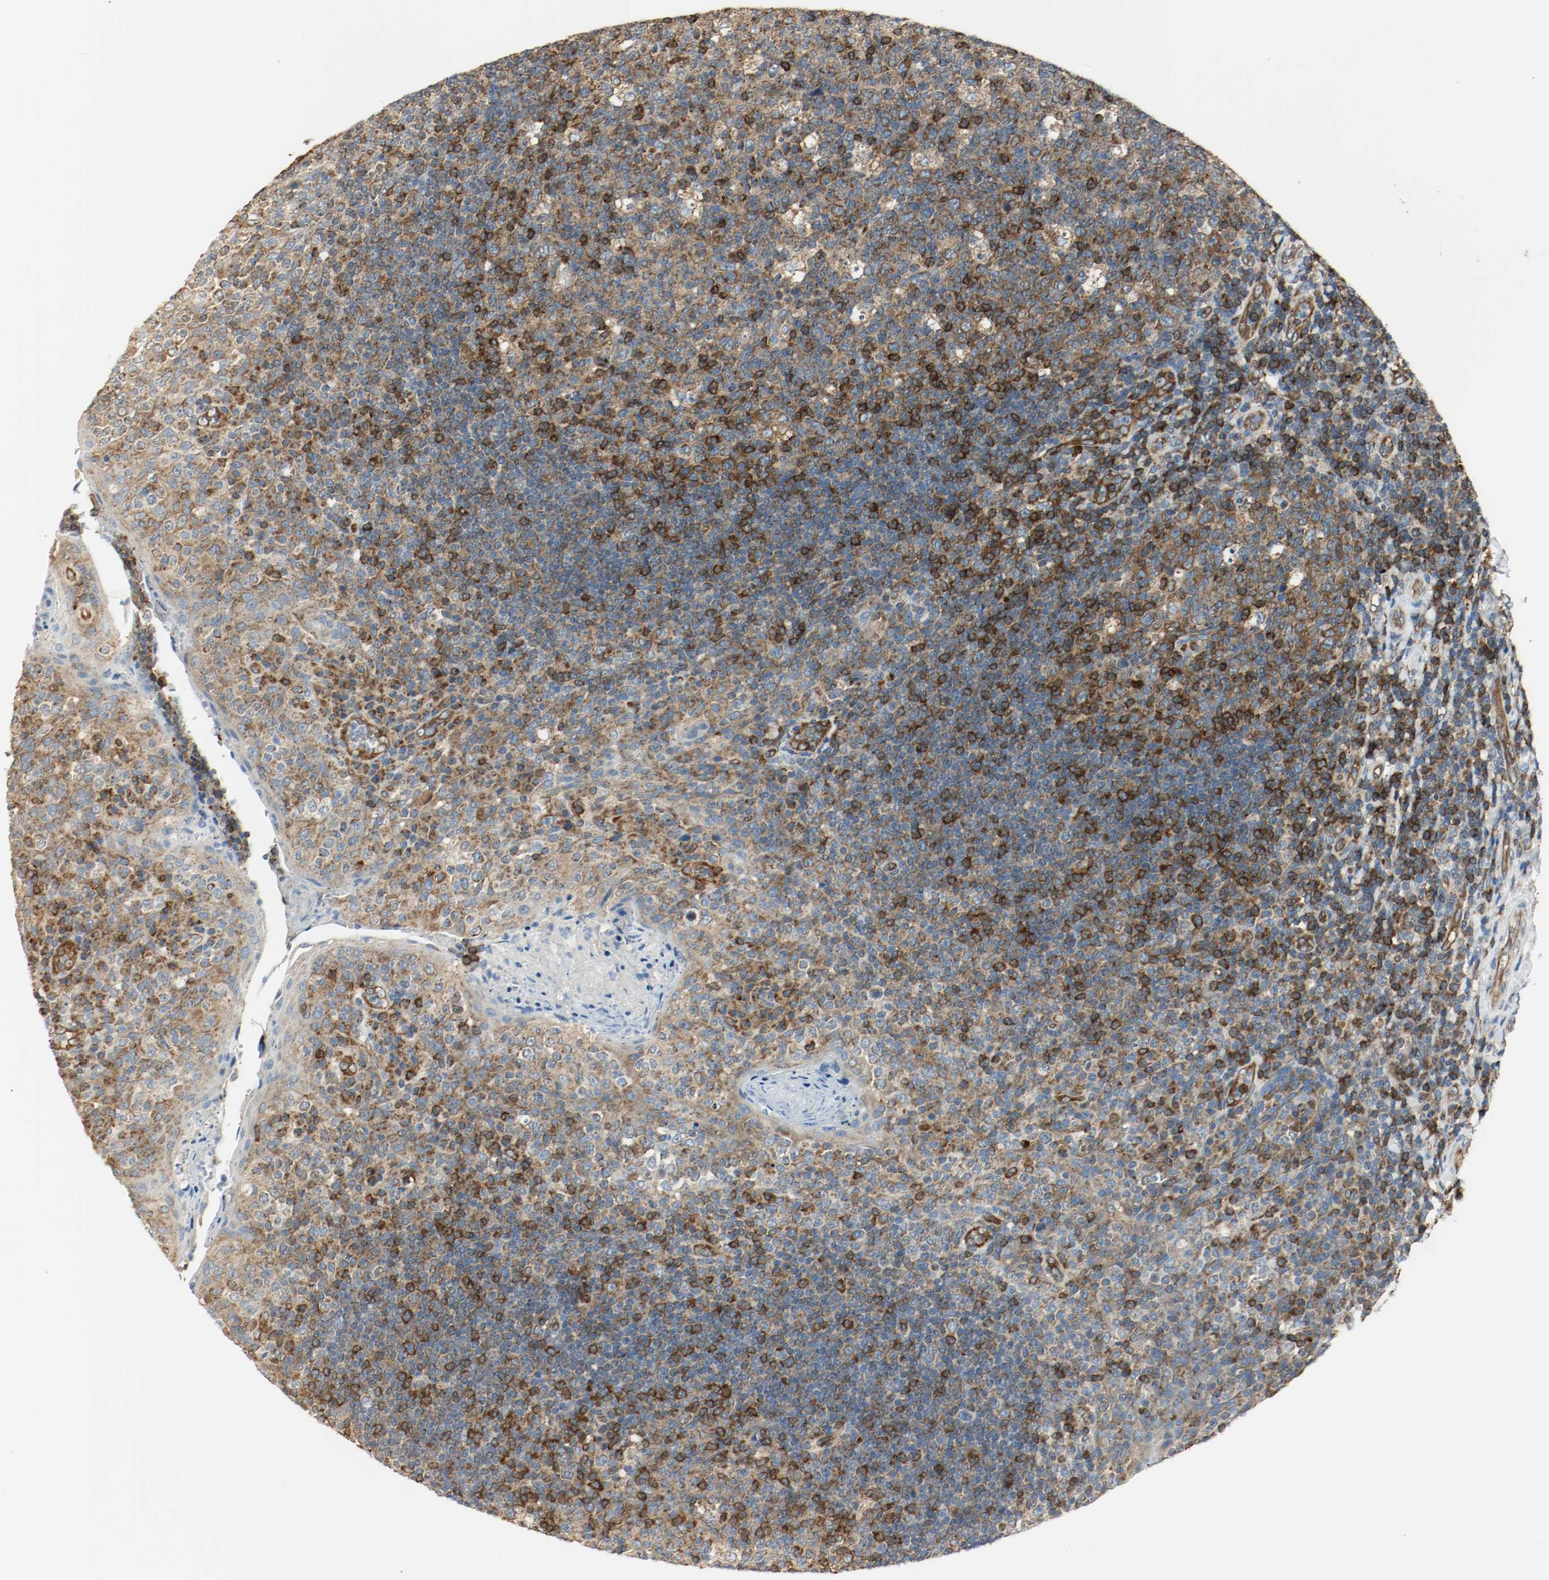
{"staining": {"intensity": "strong", "quantity": ">75%", "location": "cytoplasmic/membranous"}, "tissue": "tonsil", "cell_type": "Germinal center cells", "image_type": "normal", "snomed": [{"axis": "morphology", "description": "Normal tissue, NOS"}, {"axis": "topography", "description": "Tonsil"}], "caption": "The photomicrograph displays immunohistochemical staining of benign tonsil. There is strong cytoplasmic/membranous positivity is seen in approximately >75% of germinal center cells.", "gene": "PLCG1", "patient": {"sex": "male", "age": 17}}